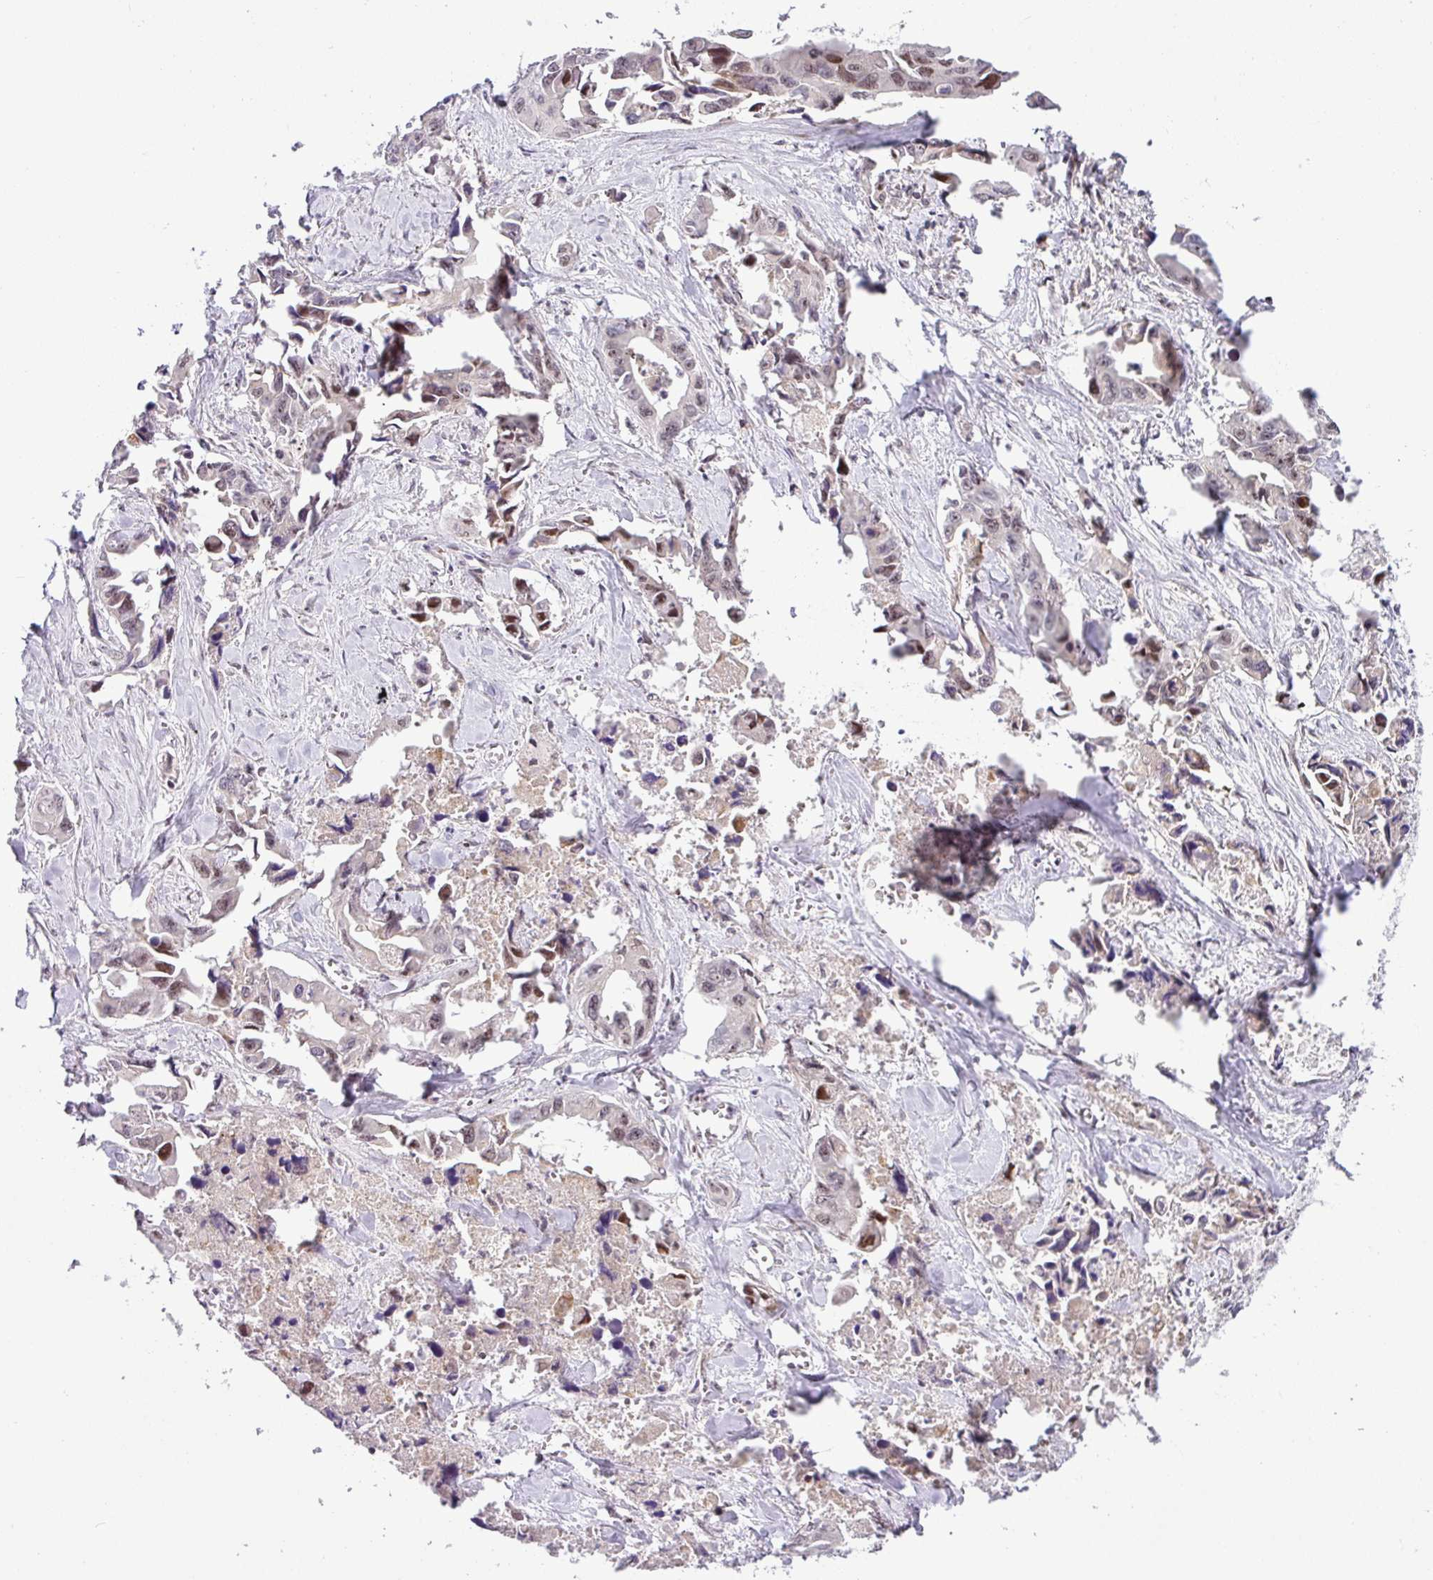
{"staining": {"intensity": "weak", "quantity": "25%-75%", "location": "nuclear"}, "tissue": "lung cancer", "cell_type": "Tumor cells", "image_type": "cancer", "snomed": [{"axis": "morphology", "description": "Adenocarcinoma, NOS"}, {"axis": "topography", "description": "Lung"}], "caption": "This is an image of IHC staining of lung adenocarcinoma, which shows weak staining in the nuclear of tumor cells.", "gene": "NDUFB2", "patient": {"sex": "male", "age": 64}}